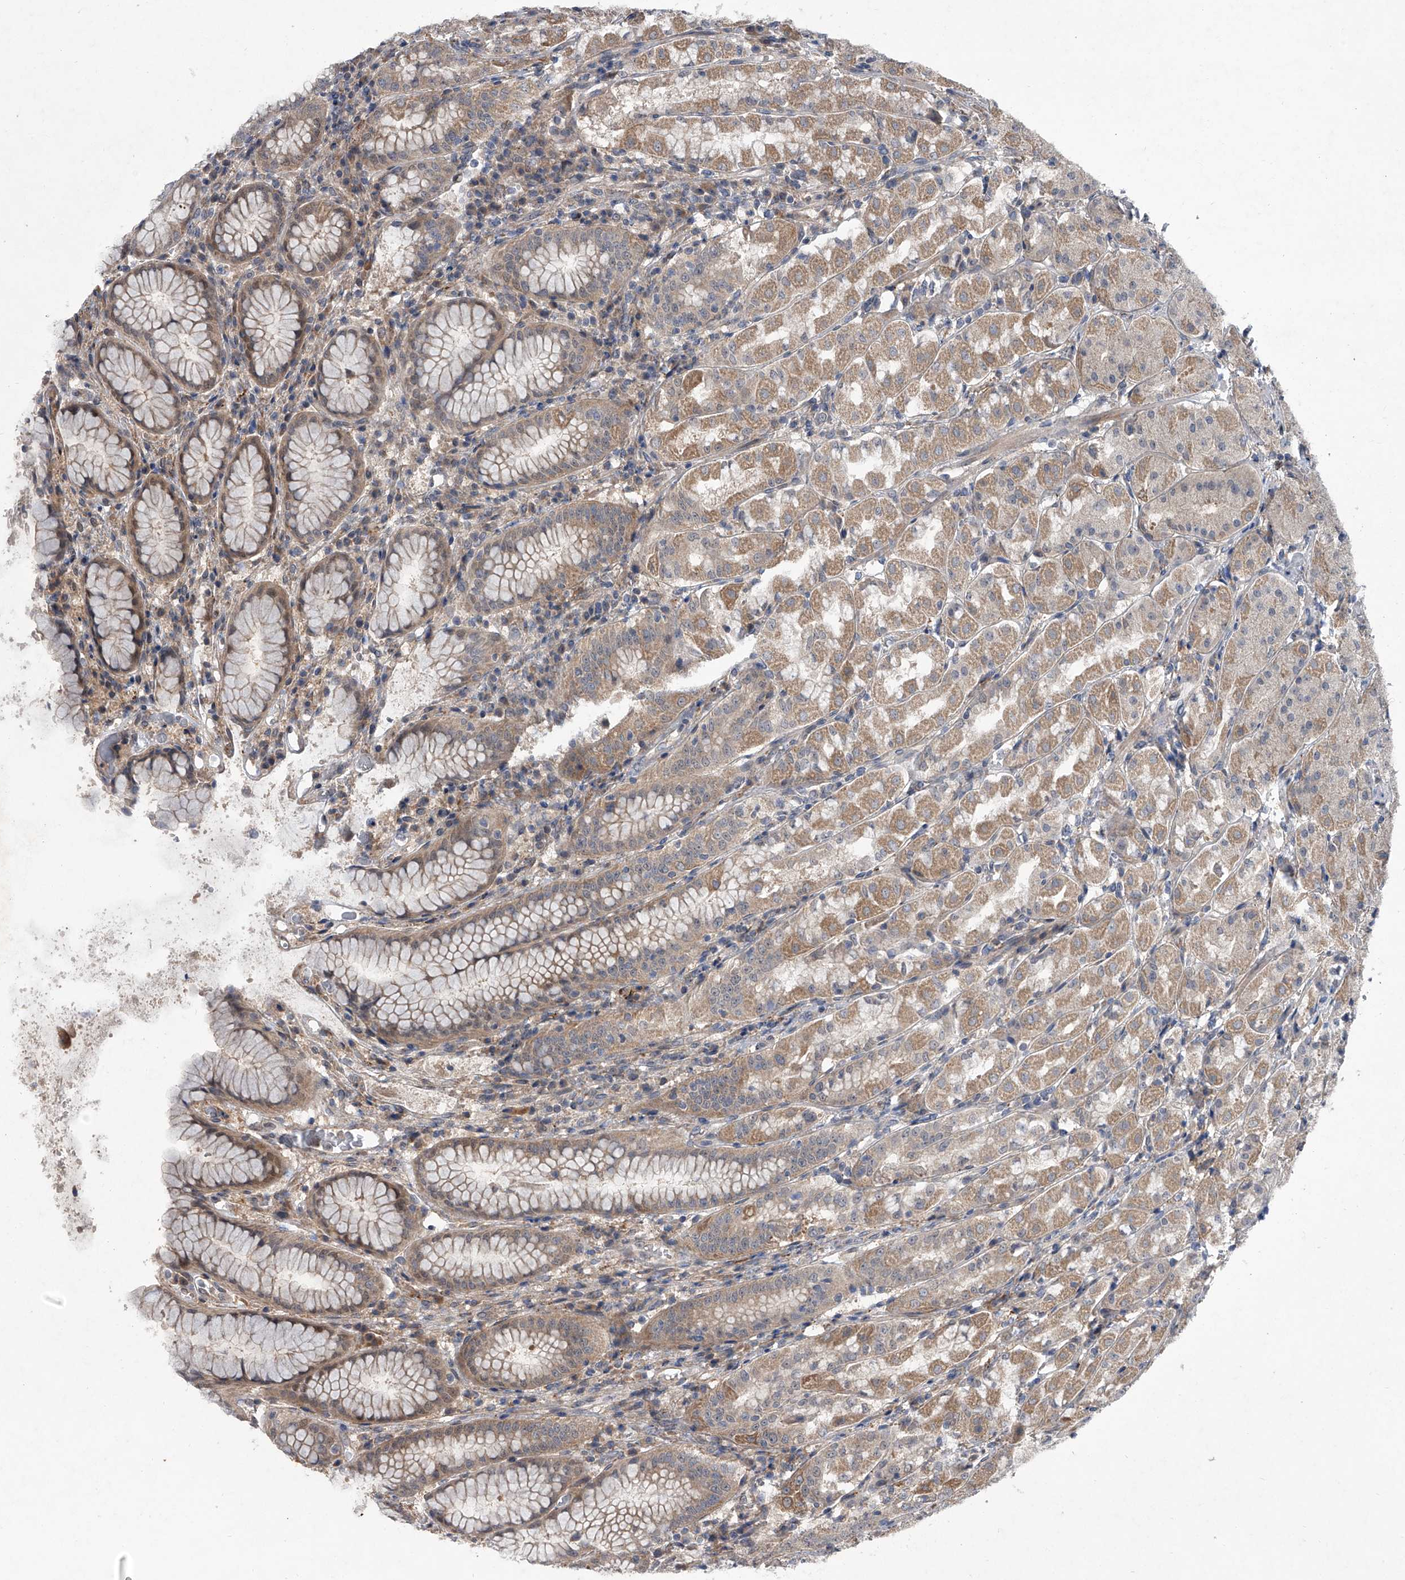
{"staining": {"intensity": "moderate", "quantity": ">75%", "location": "cytoplasmic/membranous"}, "tissue": "stomach", "cell_type": "Glandular cells", "image_type": "normal", "snomed": [{"axis": "morphology", "description": "Normal tissue, NOS"}, {"axis": "topography", "description": "Stomach"}, {"axis": "topography", "description": "Stomach, lower"}], "caption": "Glandular cells exhibit medium levels of moderate cytoplasmic/membranous staining in approximately >75% of cells in benign stomach.", "gene": "GEMIN8", "patient": {"sex": "female", "age": 56}}